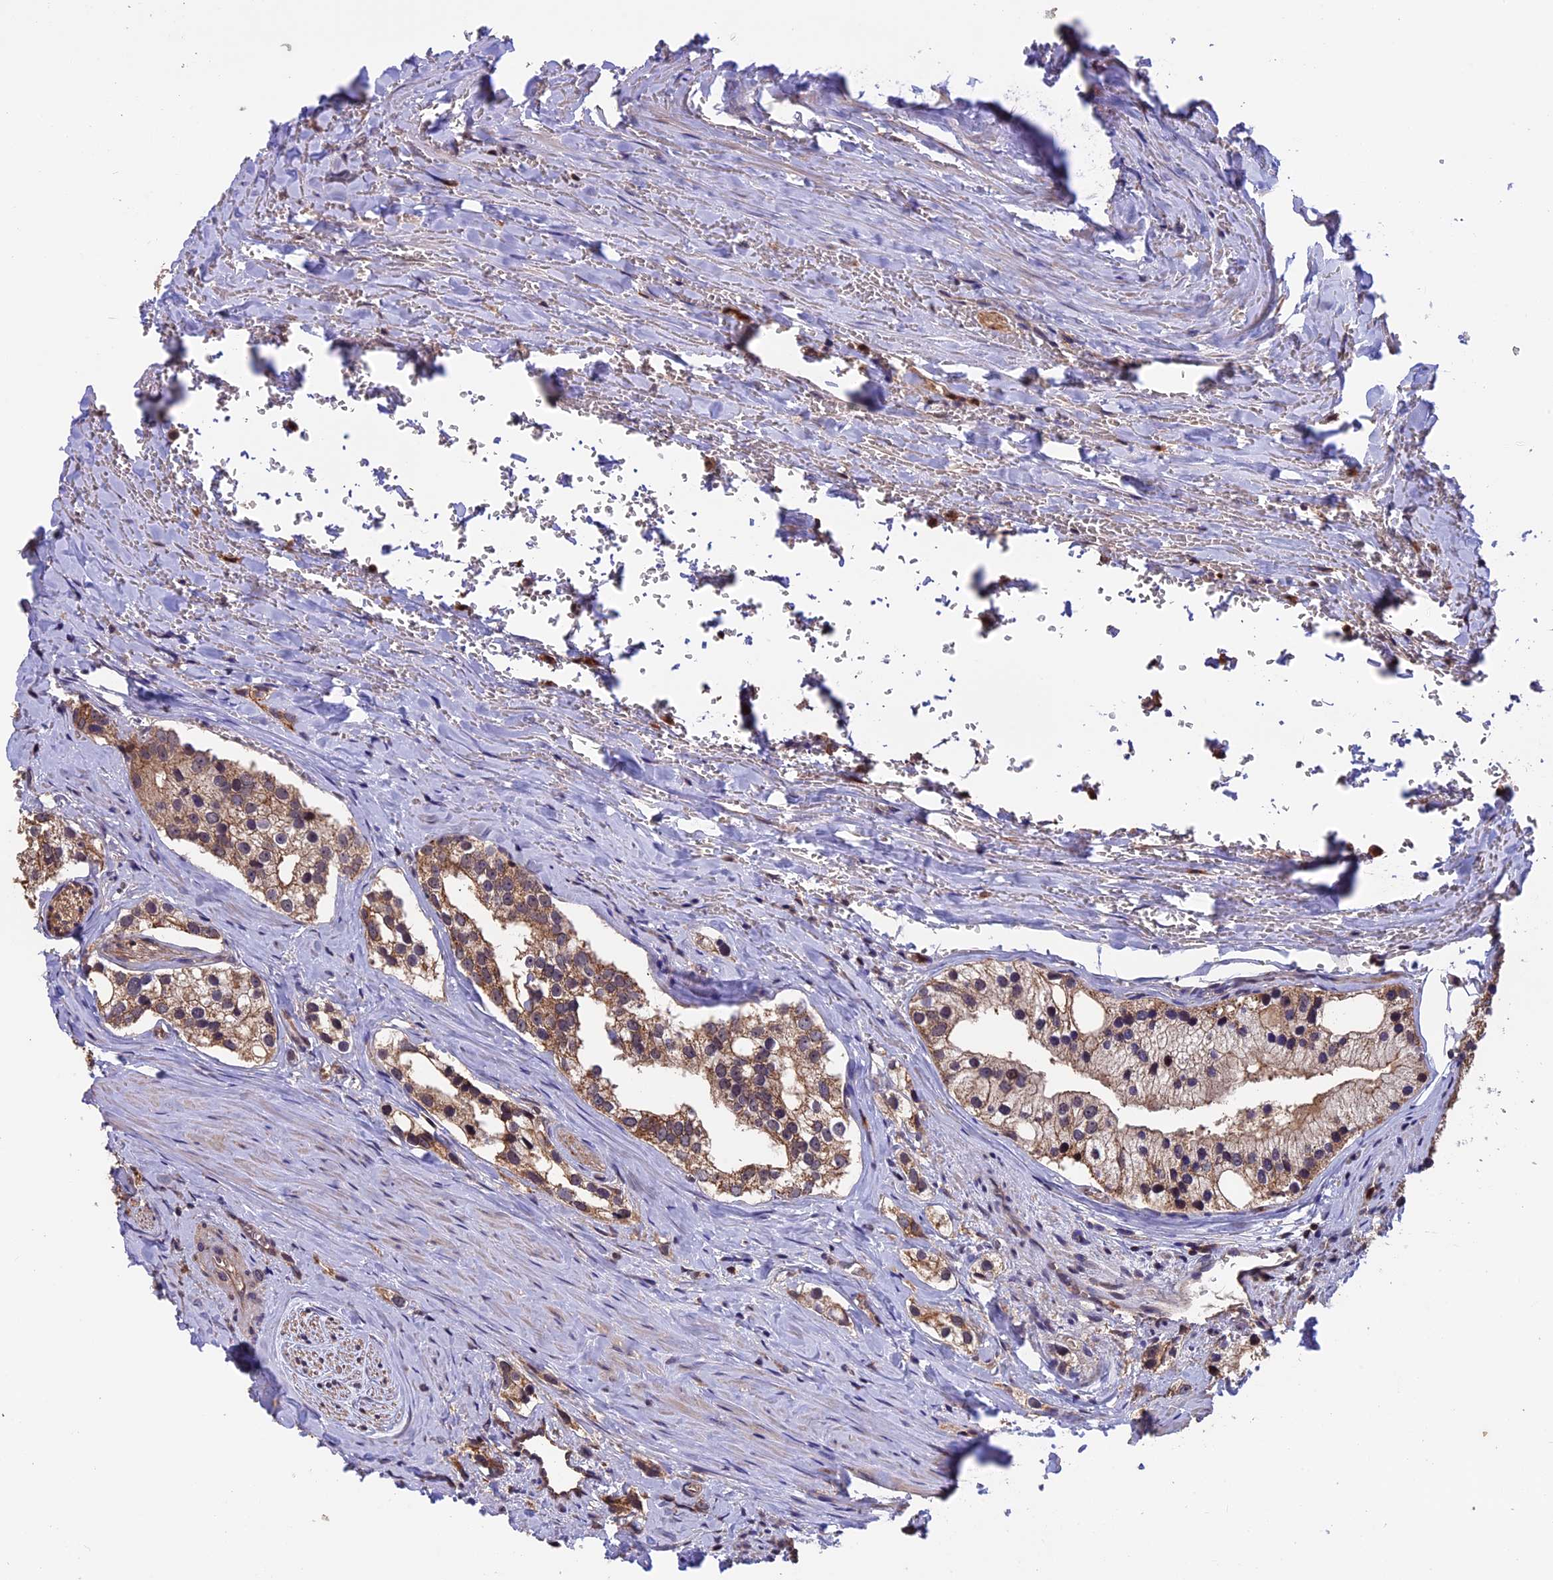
{"staining": {"intensity": "moderate", "quantity": ">75%", "location": "cytoplasmic/membranous"}, "tissue": "prostate cancer", "cell_type": "Tumor cells", "image_type": "cancer", "snomed": [{"axis": "morphology", "description": "Adenocarcinoma, High grade"}, {"axis": "topography", "description": "Prostate"}], "caption": "Prostate cancer (high-grade adenocarcinoma) stained with IHC displays moderate cytoplasmic/membranous positivity in approximately >75% of tumor cells.", "gene": "PKD2L2", "patient": {"sex": "male", "age": 66}}